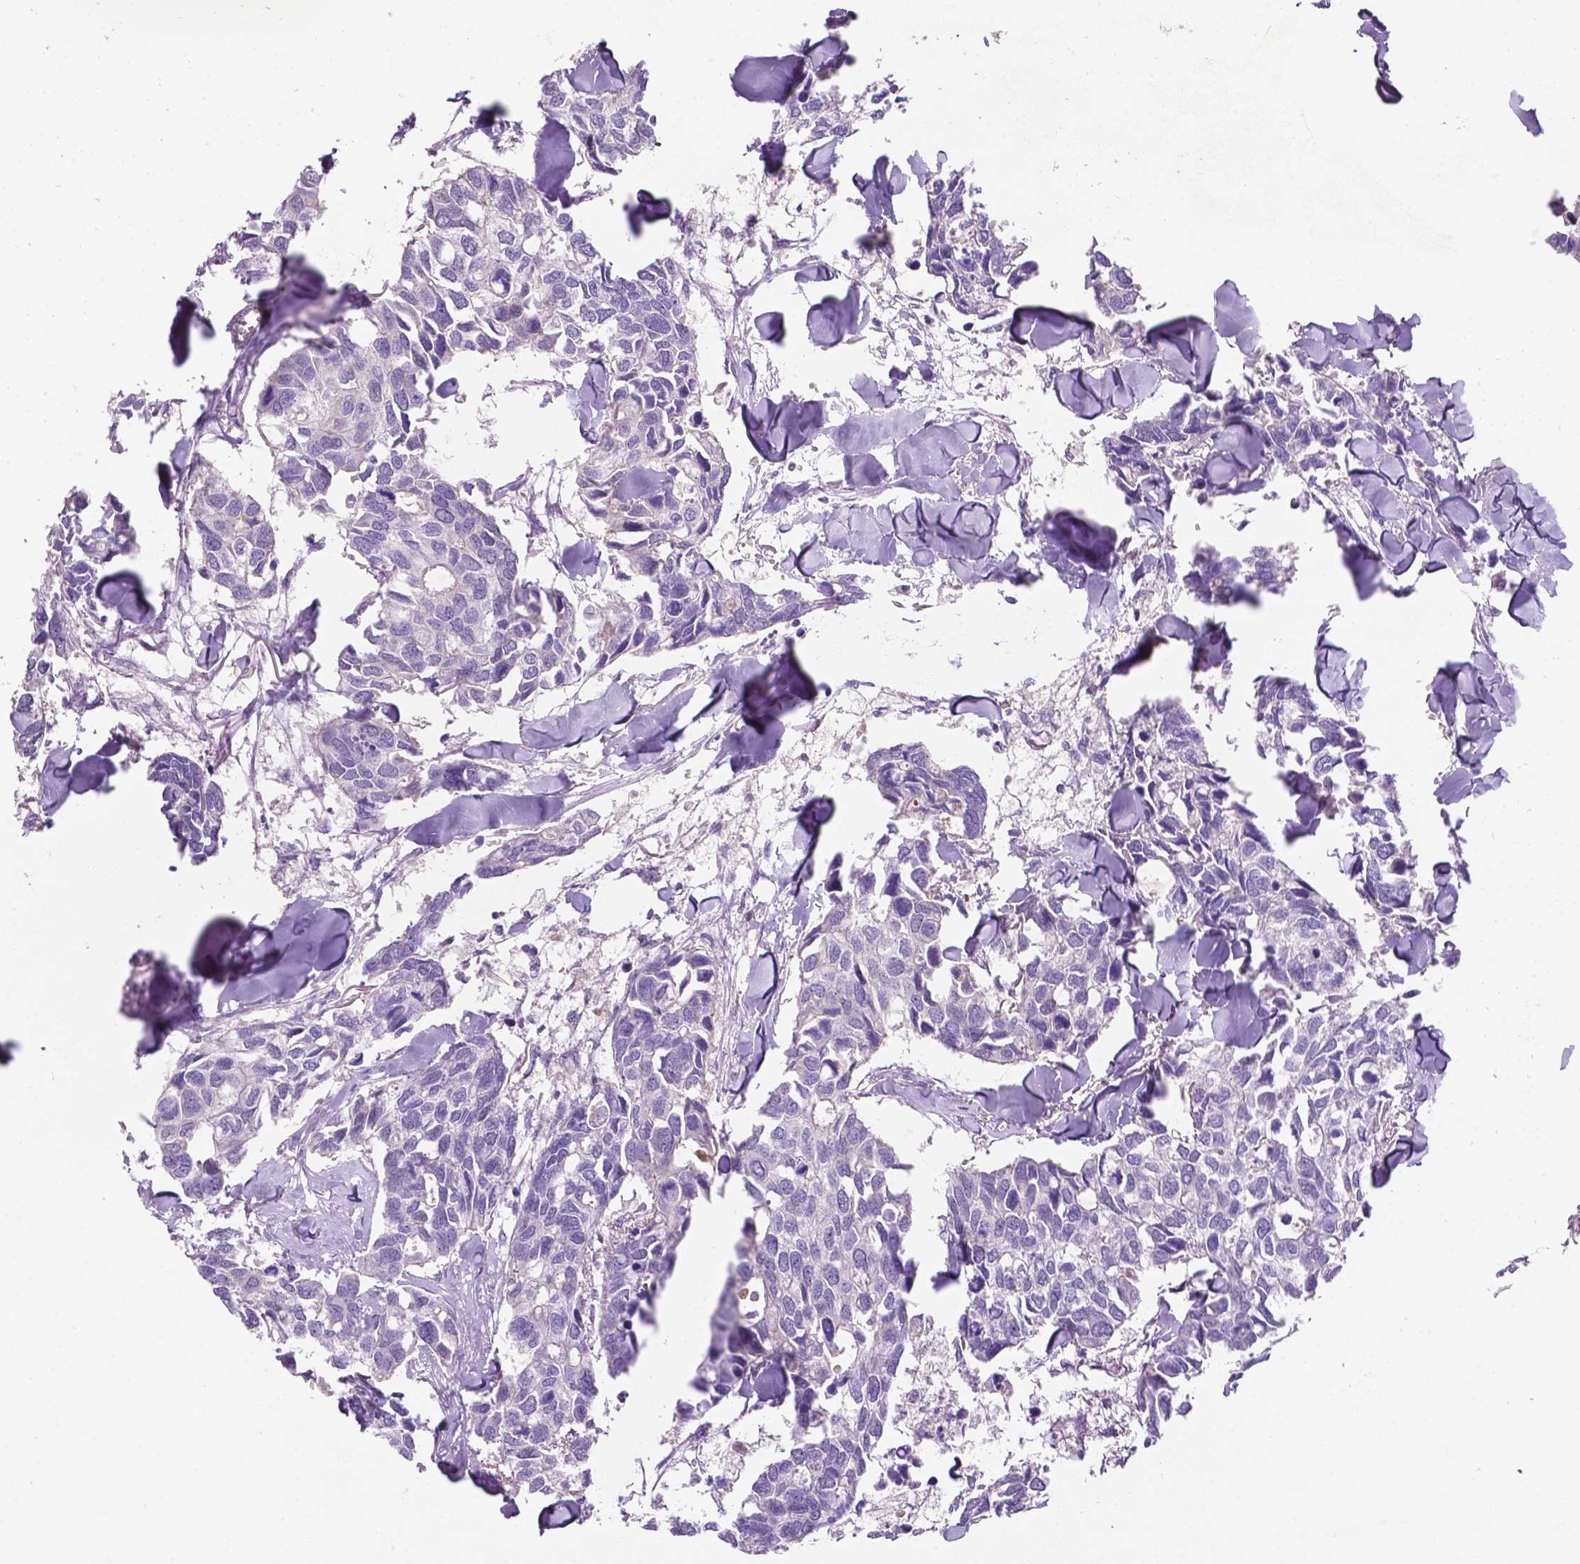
{"staining": {"intensity": "negative", "quantity": "none", "location": "none"}, "tissue": "breast cancer", "cell_type": "Tumor cells", "image_type": "cancer", "snomed": [{"axis": "morphology", "description": "Duct carcinoma"}, {"axis": "topography", "description": "Breast"}], "caption": "The immunohistochemistry micrograph has no significant staining in tumor cells of breast infiltrating ductal carcinoma tissue.", "gene": "ARL5C", "patient": {"sex": "female", "age": 83}}